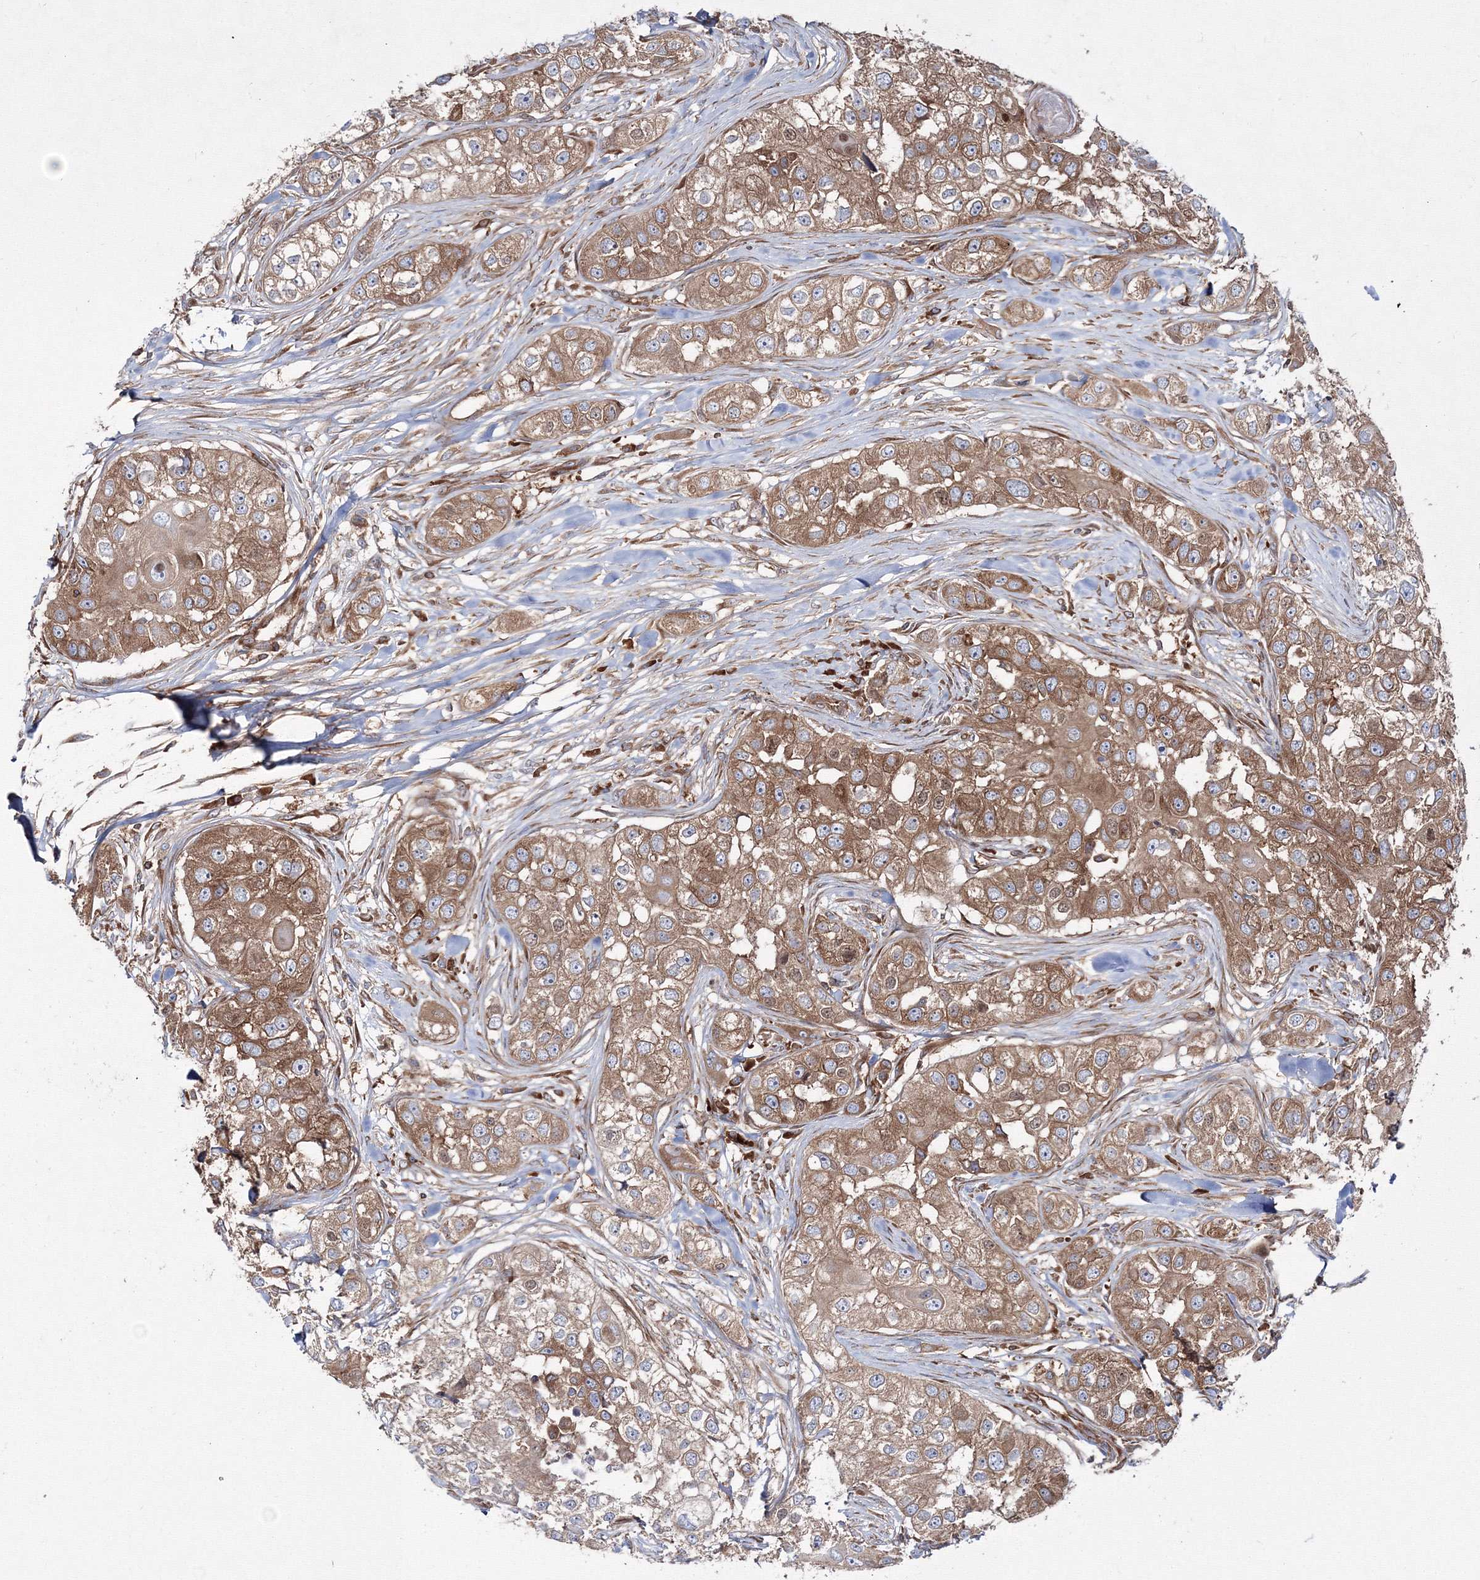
{"staining": {"intensity": "moderate", "quantity": ">75%", "location": "cytoplasmic/membranous"}, "tissue": "head and neck cancer", "cell_type": "Tumor cells", "image_type": "cancer", "snomed": [{"axis": "morphology", "description": "Normal tissue, NOS"}, {"axis": "morphology", "description": "Squamous cell carcinoma, NOS"}, {"axis": "topography", "description": "Skeletal muscle"}, {"axis": "topography", "description": "Head-Neck"}], "caption": "A brown stain highlights moderate cytoplasmic/membranous expression of a protein in human head and neck cancer tumor cells.", "gene": "HARS1", "patient": {"sex": "male", "age": 51}}